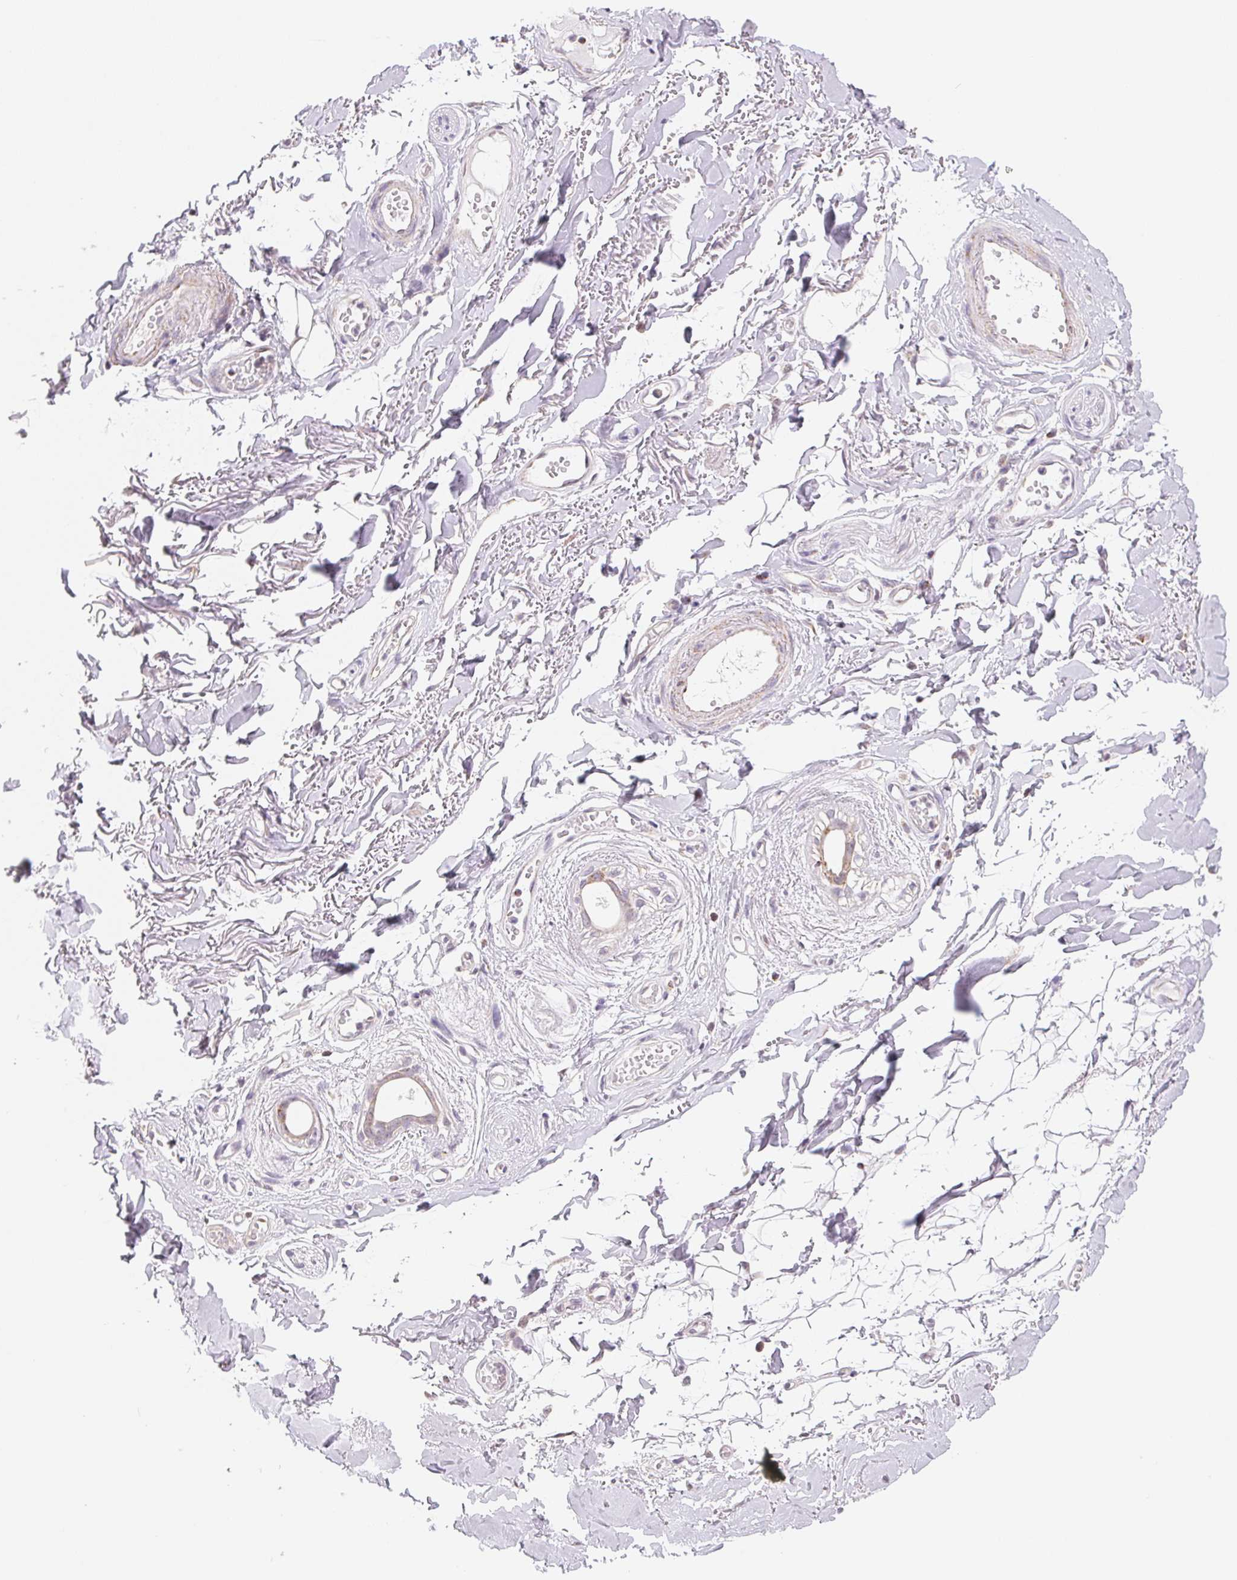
{"staining": {"intensity": "negative", "quantity": "none", "location": "none"}, "tissue": "adipose tissue", "cell_type": "Adipocytes", "image_type": "normal", "snomed": [{"axis": "morphology", "description": "Normal tissue, NOS"}, {"axis": "topography", "description": "Anal"}, {"axis": "topography", "description": "Peripheral nerve tissue"}], "caption": "Immunohistochemistry (IHC) of unremarkable adipose tissue shows no expression in adipocytes.", "gene": "GIPC2", "patient": {"sex": "male", "age": 78}}